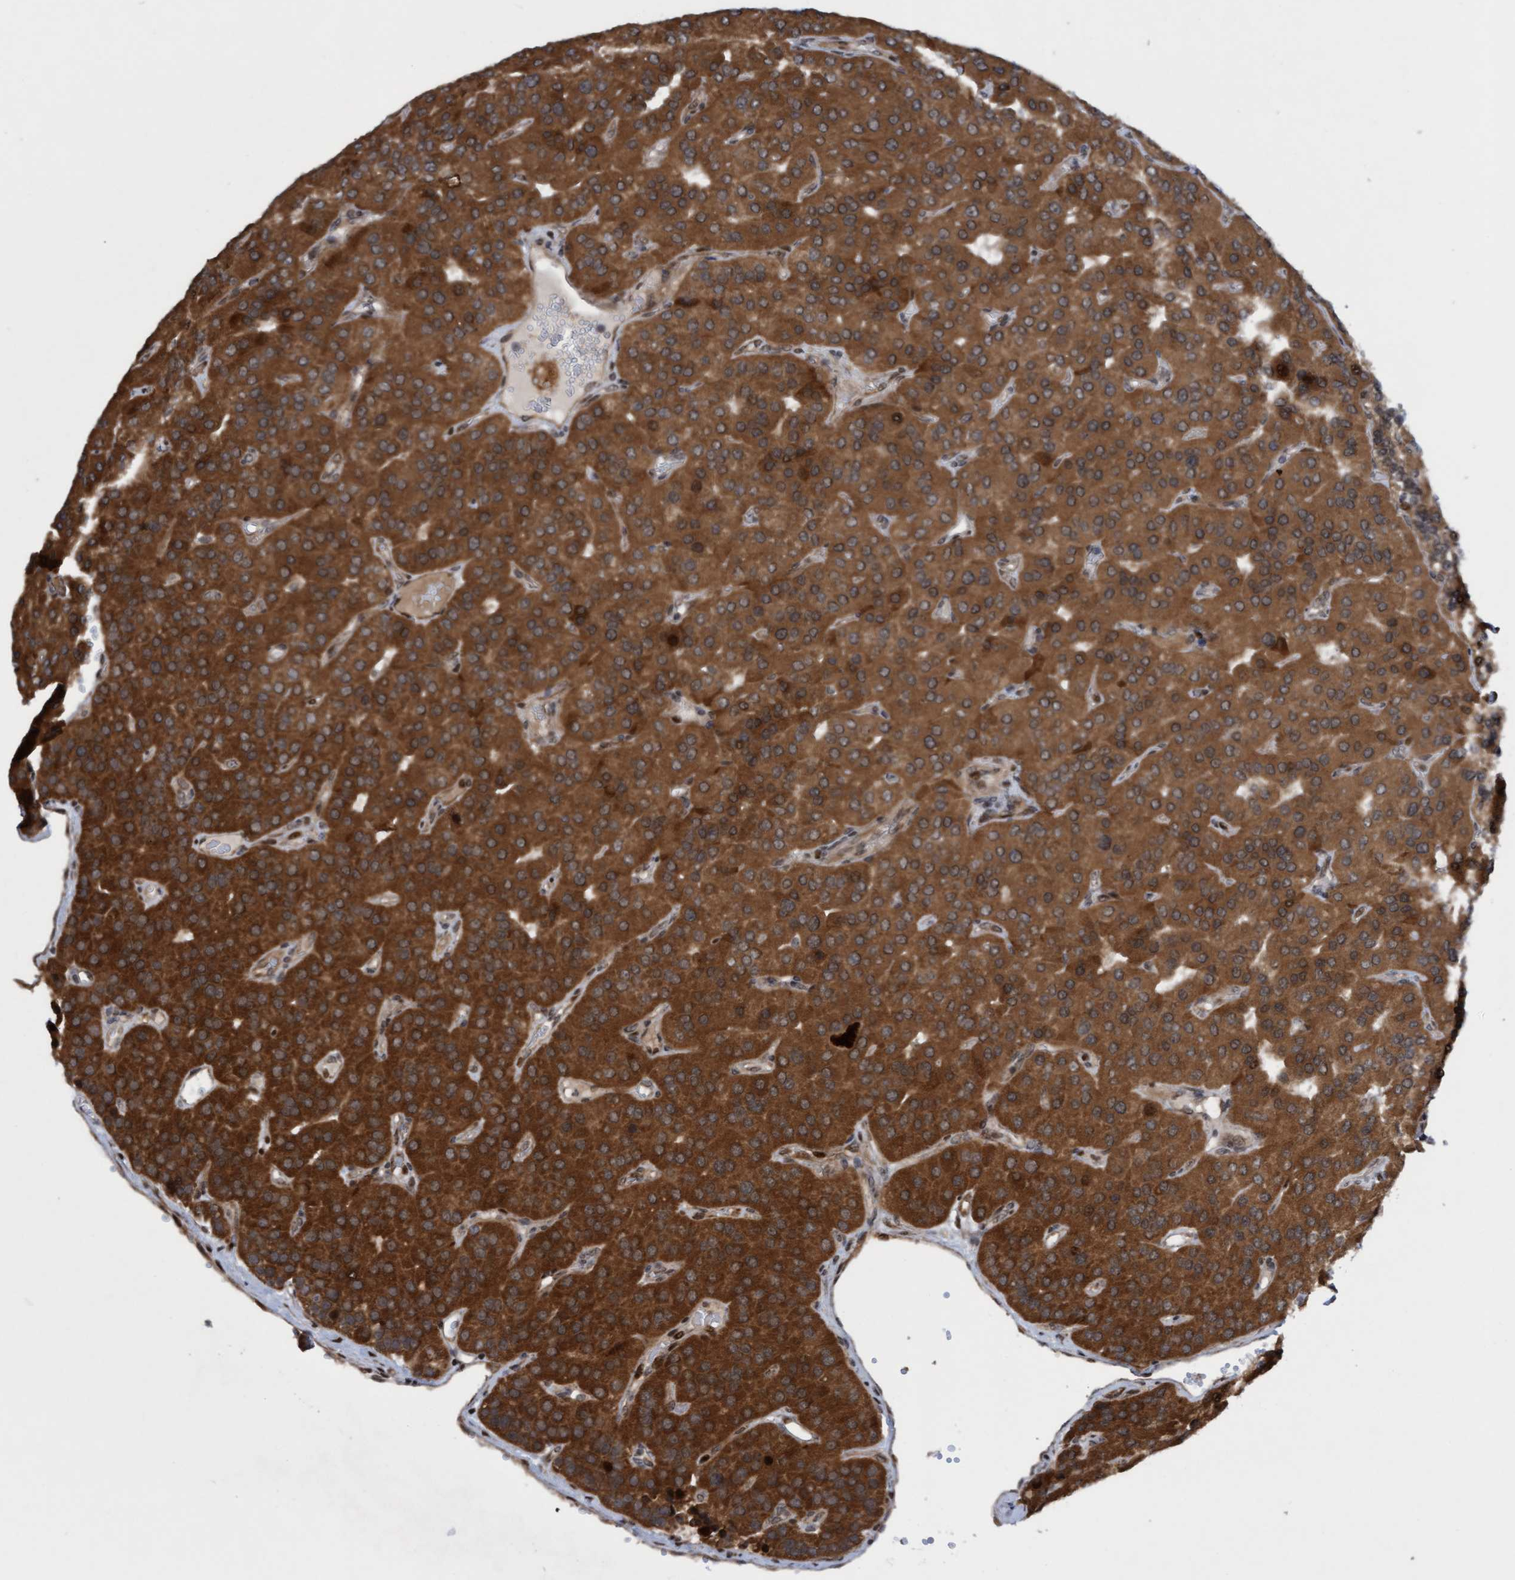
{"staining": {"intensity": "strong", "quantity": ">75%", "location": "cytoplasmic/membranous"}, "tissue": "parathyroid gland", "cell_type": "Glandular cells", "image_type": "normal", "snomed": [{"axis": "morphology", "description": "Normal tissue, NOS"}, {"axis": "morphology", "description": "Adenoma, NOS"}, {"axis": "topography", "description": "Parathyroid gland"}], "caption": "This photomicrograph displays immunohistochemistry staining of unremarkable human parathyroid gland, with high strong cytoplasmic/membranous positivity in approximately >75% of glandular cells.", "gene": "ITFG1", "patient": {"sex": "female", "age": 86}}